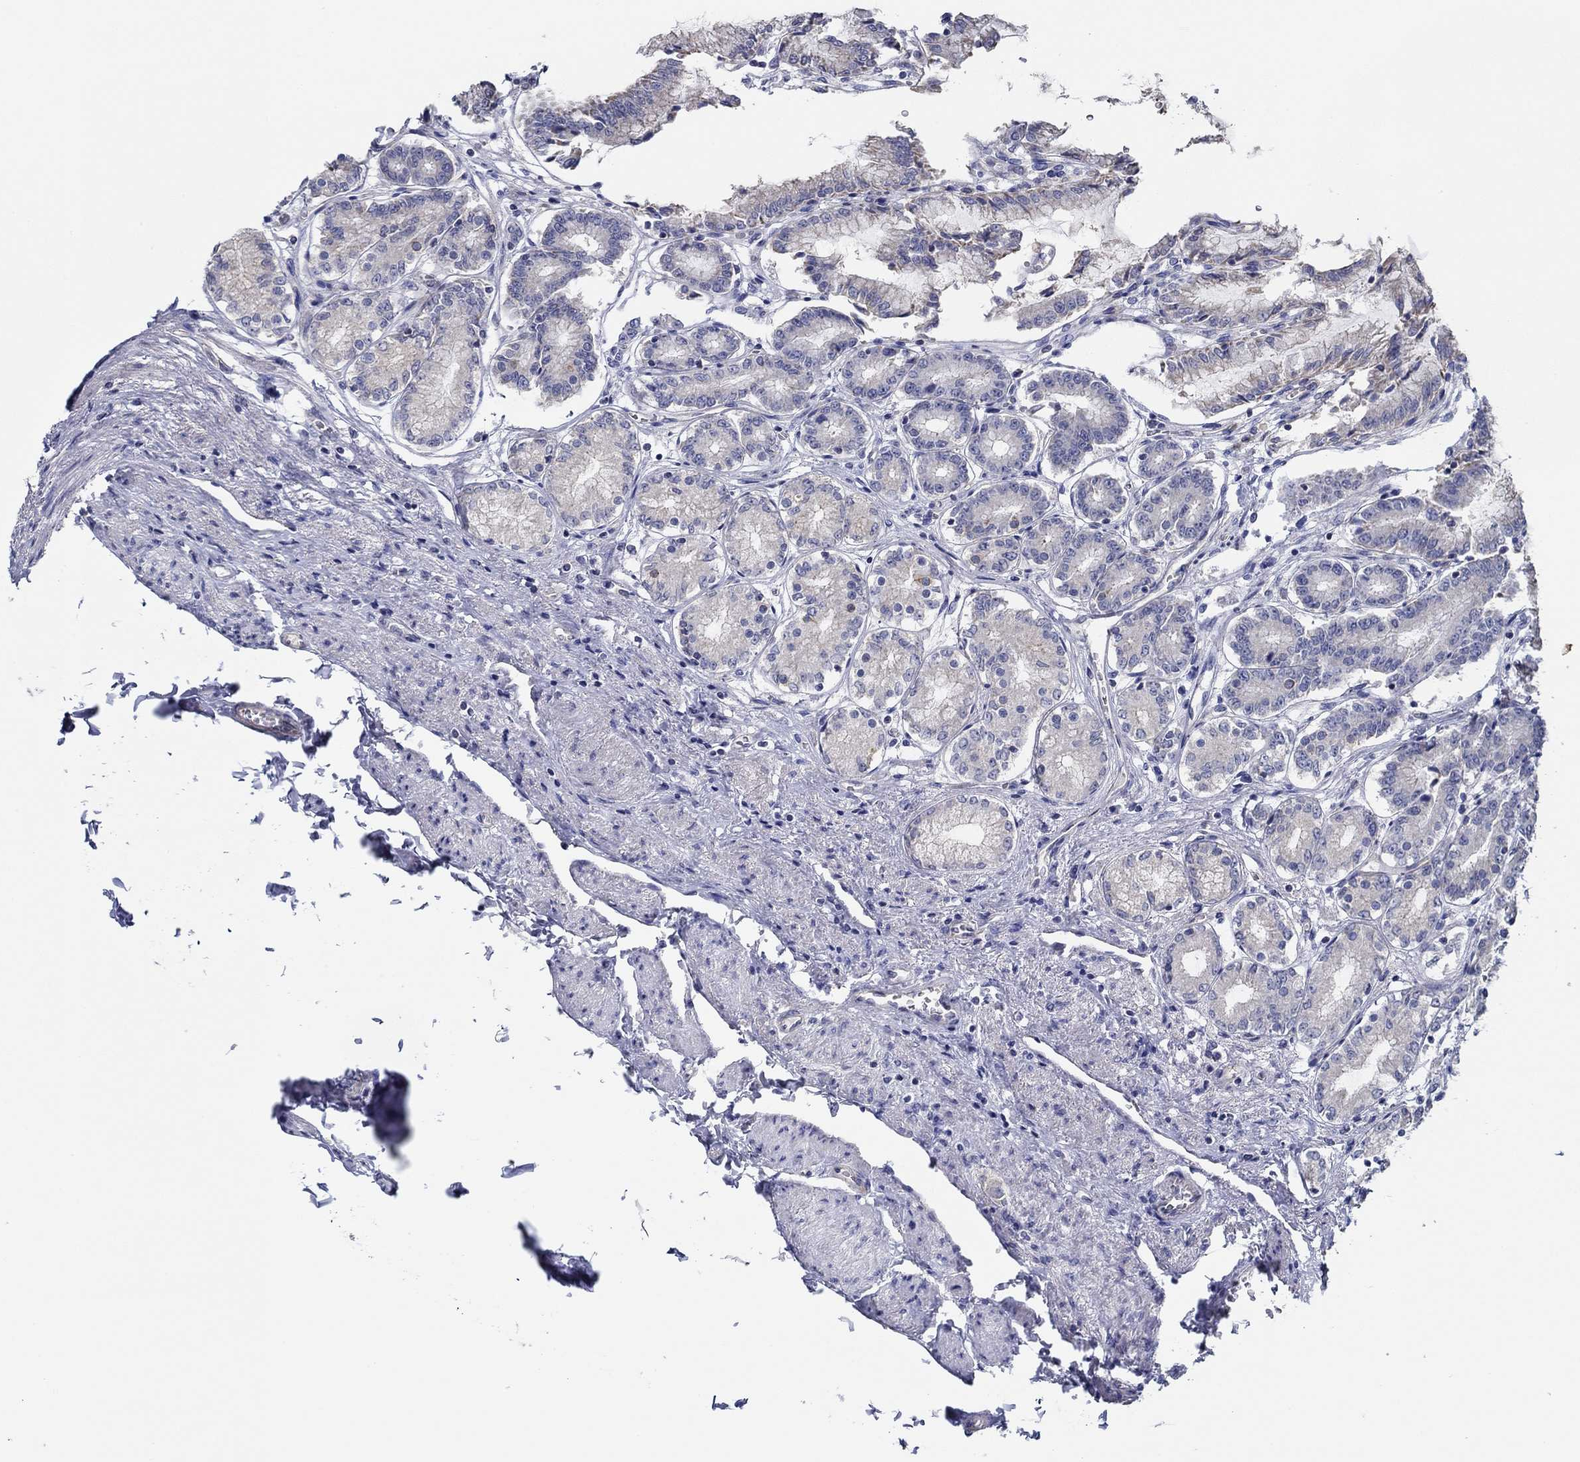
{"staining": {"intensity": "negative", "quantity": "none", "location": "none"}, "tissue": "stomach", "cell_type": "Glandular cells", "image_type": "normal", "snomed": [{"axis": "morphology", "description": "Normal tissue, NOS"}, {"axis": "topography", "description": "Stomach"}], "caption": "There is no significant staining in glandular cells of stomach. (Brightfield microscopy of DAB IHC at high magnification).", "gene": "CFAP61", "patient": {"sex": "female", "age": 65}}